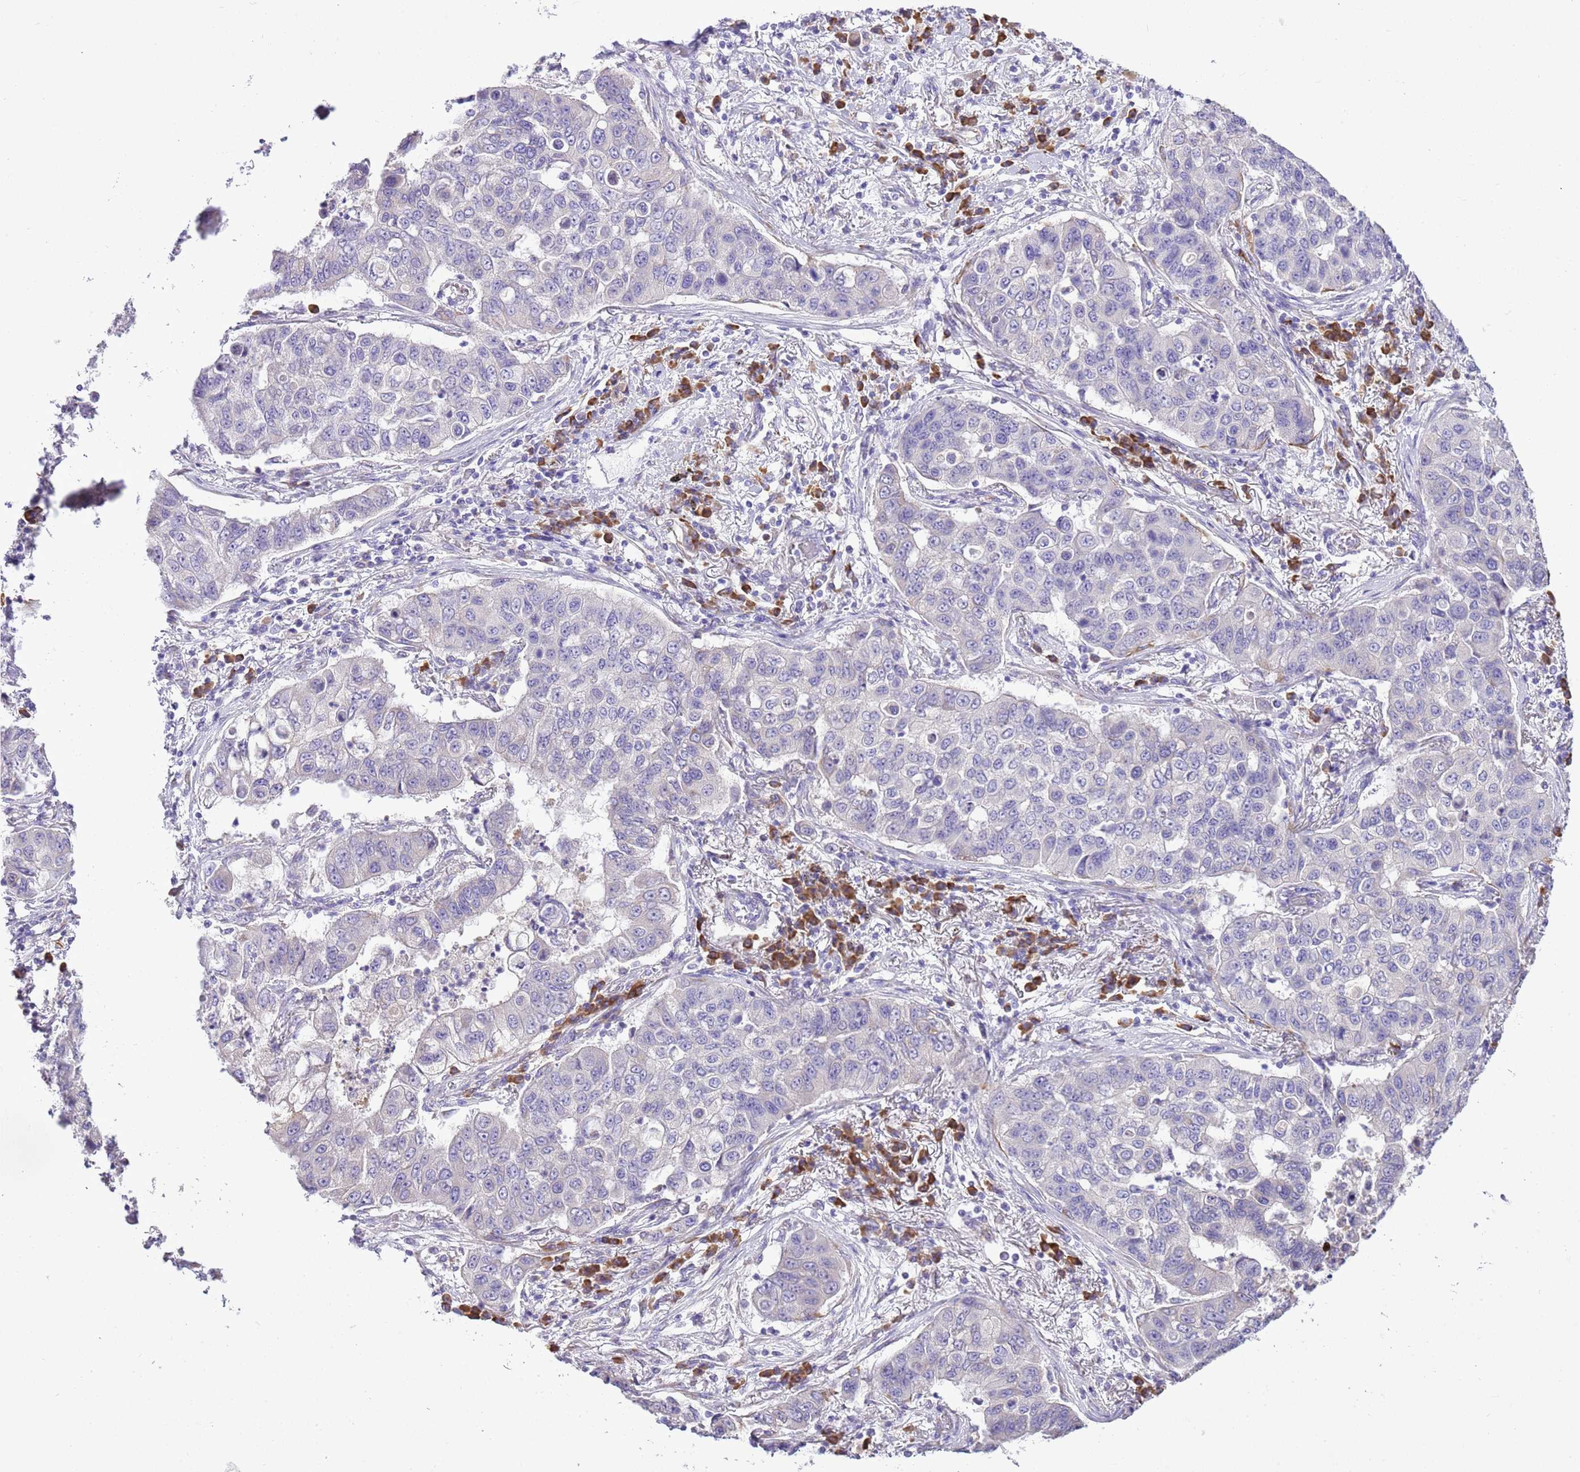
{"staining": {"intensity": "negative", "quantity": "none", "location": "none"}, "tissue": "lung cancer", "cell_type": "Tumor cells", "image_type": "cancer", "snomed": [{"axis": "morphology", "description": "Squamous cell carcinoma, NOS"}, {"axis": "topography", "description": "Lung"}], "caption": "Immunohistochemical staining of human lung squamous cell carcinoma reveals no significant expression in tumor cells.", "gene": "AAR2", "patient": {"sex": "male", "age": 74}}